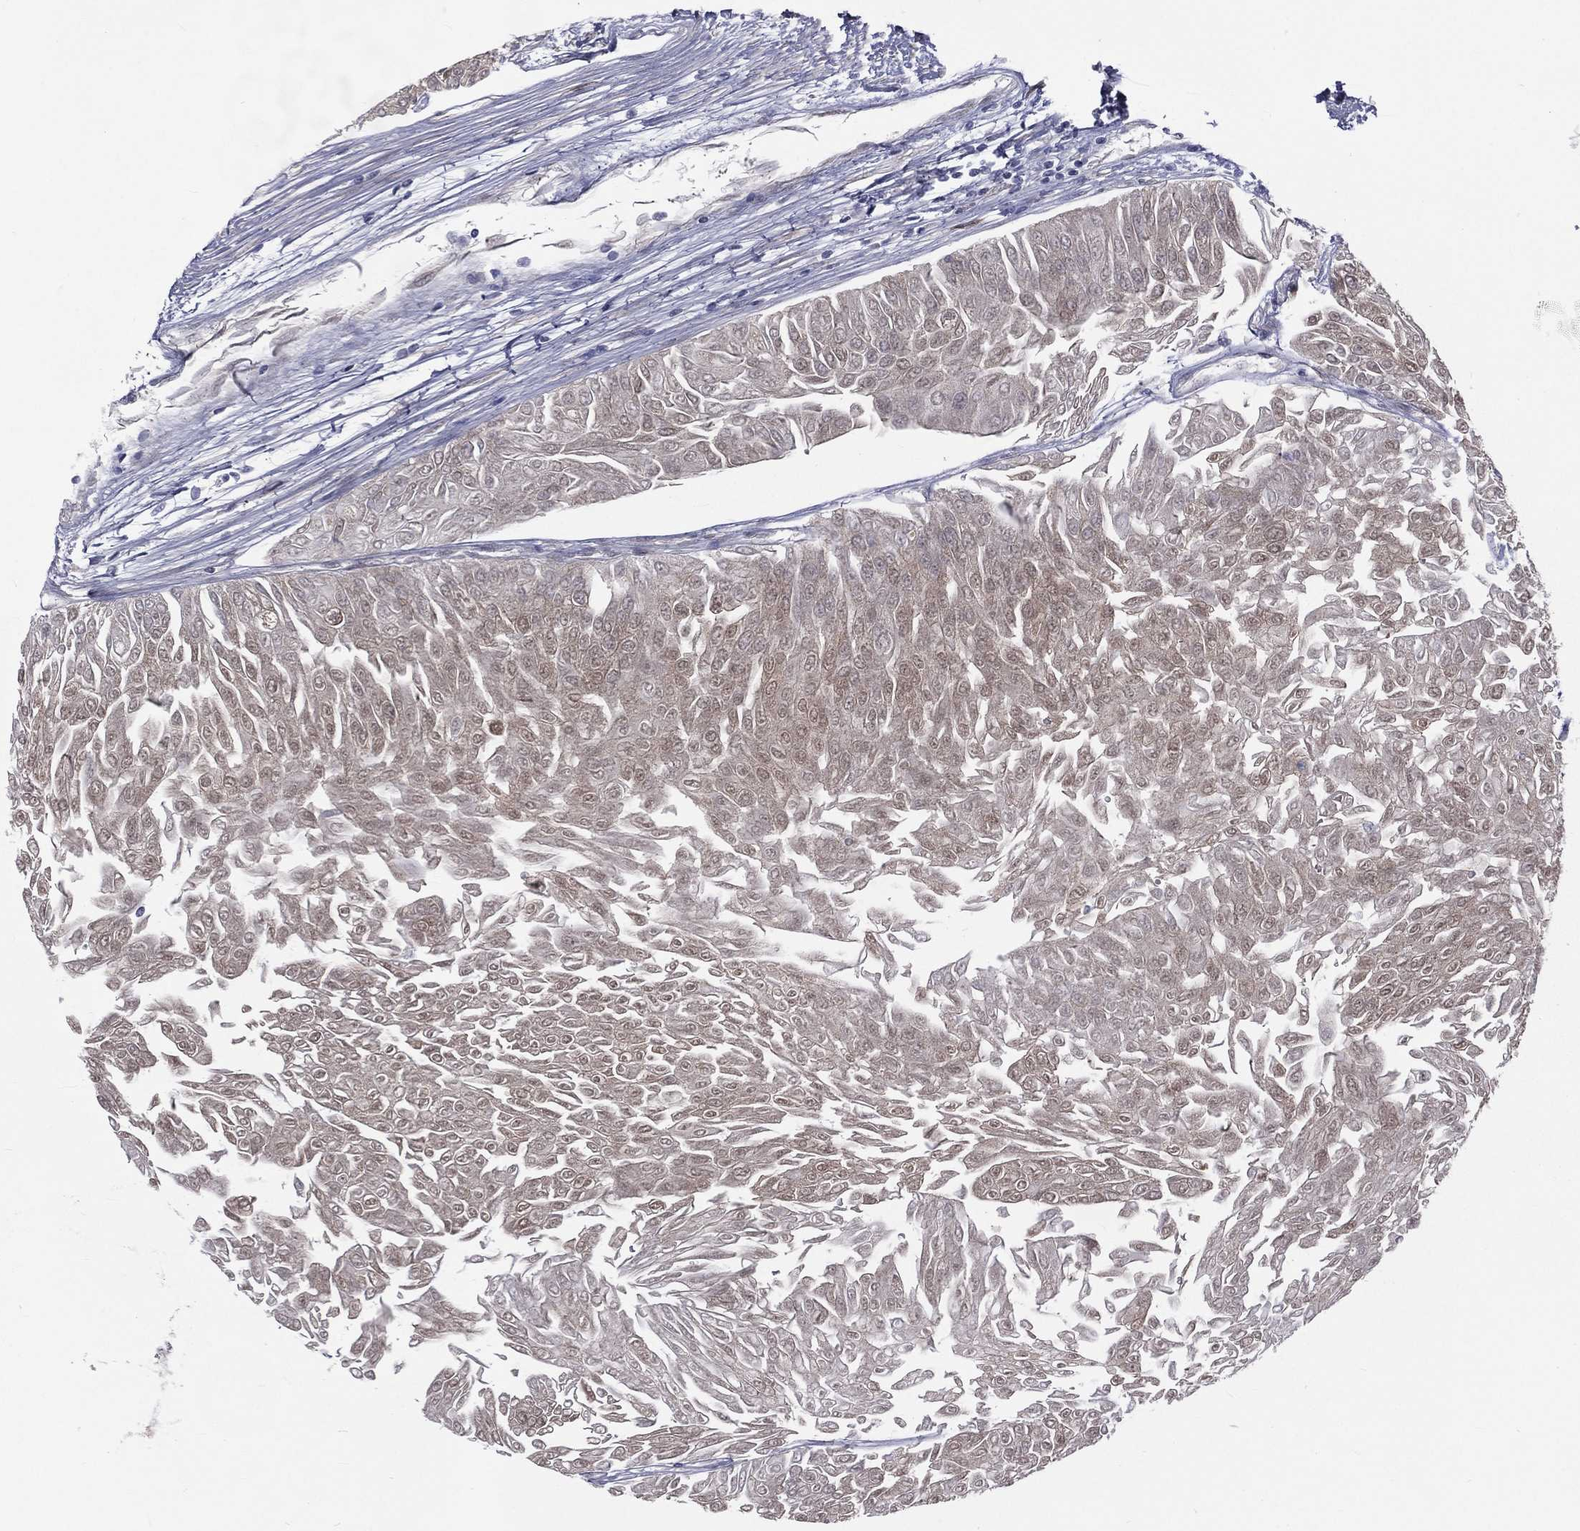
{"staining": {"intensity": "negative", "quantity": "none", "location": "none"}, "tissue": "urothelial cancer", "cell_type": "Tumor cells", "image_type": "cancer", "snomed": [{"axis": "morphology", "description": "Urothelial carcinoma, Low grade"}, {"axis": "topography", "description": "Urinary bladder"}], "caption": "This is a micrograph of IHC staining of urothelial carcinoma (low-grade), which shows no staining in tumor cells. Brightfield microscopy of IHC stained with DAB (3,3'-diaminobenzidine) (brown) and hematoxylin (blue), captured at high magnification.", "gene": "PGRMC1", "patient": {"sex": "male", "age": 67}}